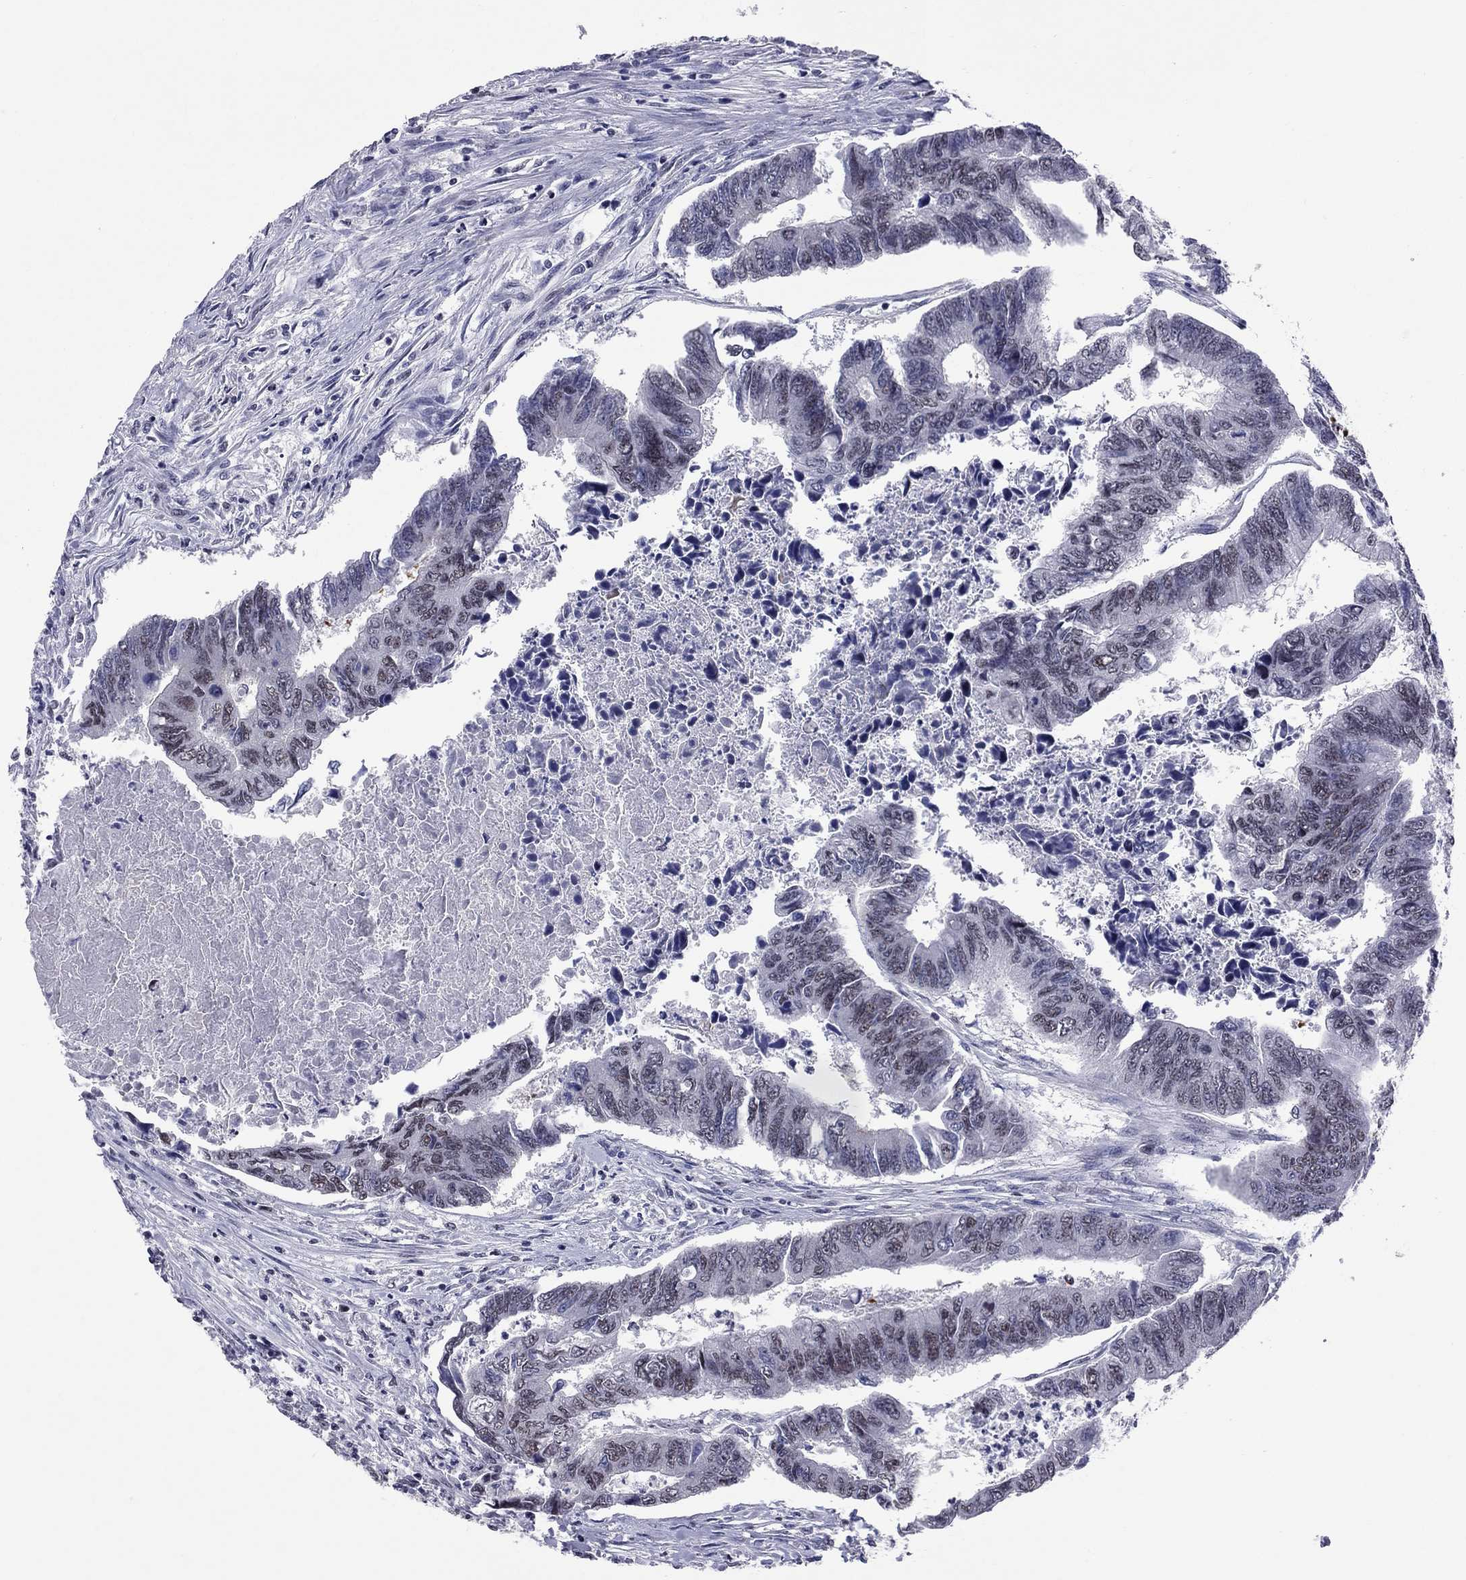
{"staining": {"intensity": "weak", "quantity": "25%-75%", "location": "nuclear"}, "tissue": "colorectal cancer", "cell_type": "Tumor cells", "image_type": "cancer", "snomed": [{"axis": "morphology", "description": "Adenocarcinoma, NOS"}, {"axis": "topography", "description": "Colon"}], "caption": "Approximately 25%-75% of tumor cells in human colorectal adenocarcinoma display weak nuclear protein staining as visualized by brown immunohistochemical staining.", "gene": "TAF9", "patient": {"sex": "female", "age": 65}}